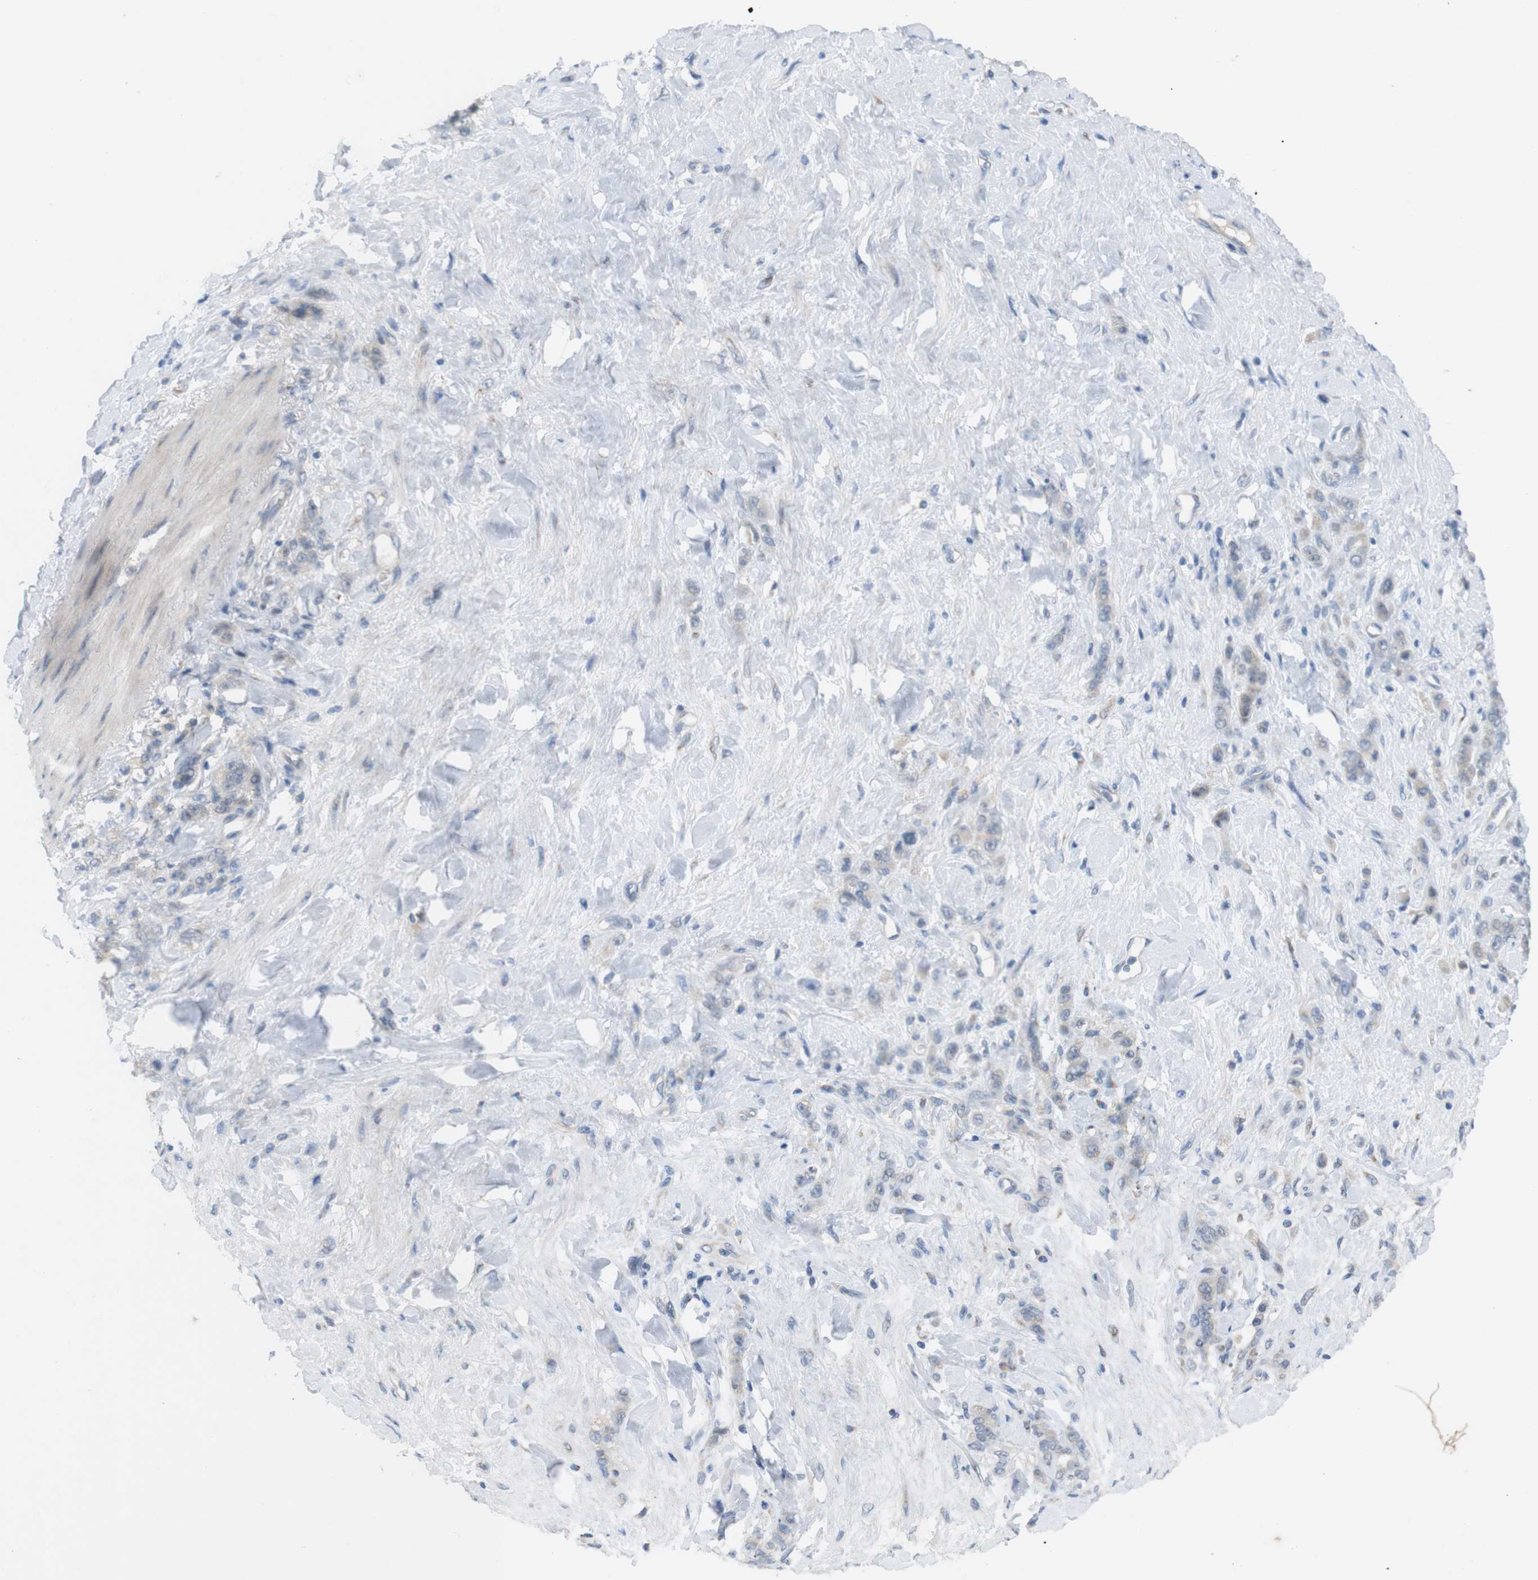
{"staining": {"intensity": "negative", "quantity": "none", "location": "none"}, "tissue": "stomach cancer", "cell_type": "Tumor cells", "image_type": "cancer", "snomed": [{"axis": "morphology", "description": "Adenocarcinoma, NOS"}, {"axis": "topography", "description": "Stomach"}], "caption": "There is no significant staining in tumor cells of stomach adenocarcinoma.", "gene": "YIPF3", "patient": {"sex": "male", "age": 82}}